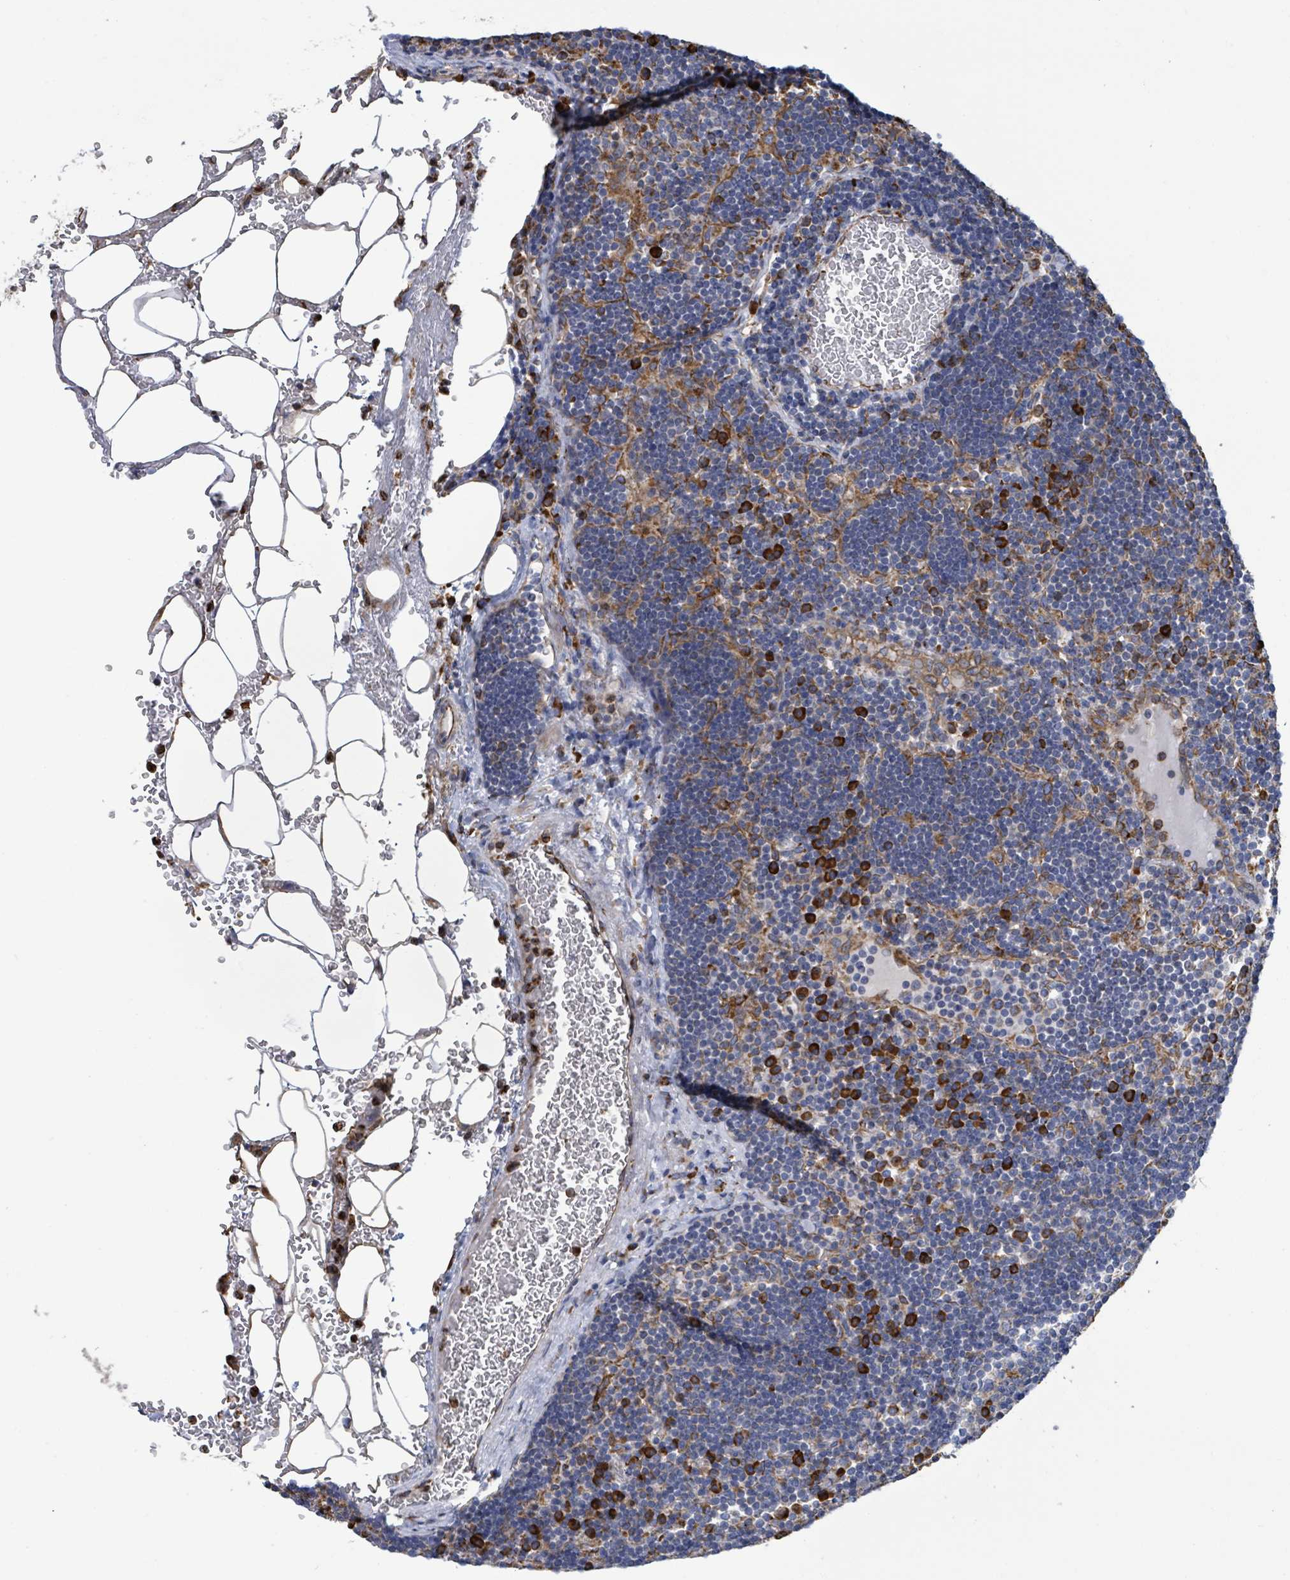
{"staining": {"intensity": "moderate", "quantity": "<25%", "location": "cytoplasmic/membranous"}, "tissue": "lymph node", "cell_type": "Germinal center cells", "image_type": "normal", "snomed": [{"axis": "morphology", "description": "Normal tissue, NOS"}, {"axis": "topography", "description": "Lymph node"}], "caption": "A micrograph showing moderate cytoplasmic/membranous expression in about <25% of germinal center cells in benign lymph node, as visualized by brown immunohistochemical staining.", "gene": "RFPL4AL1", "patient": {"sex": "male", "age": 53}}